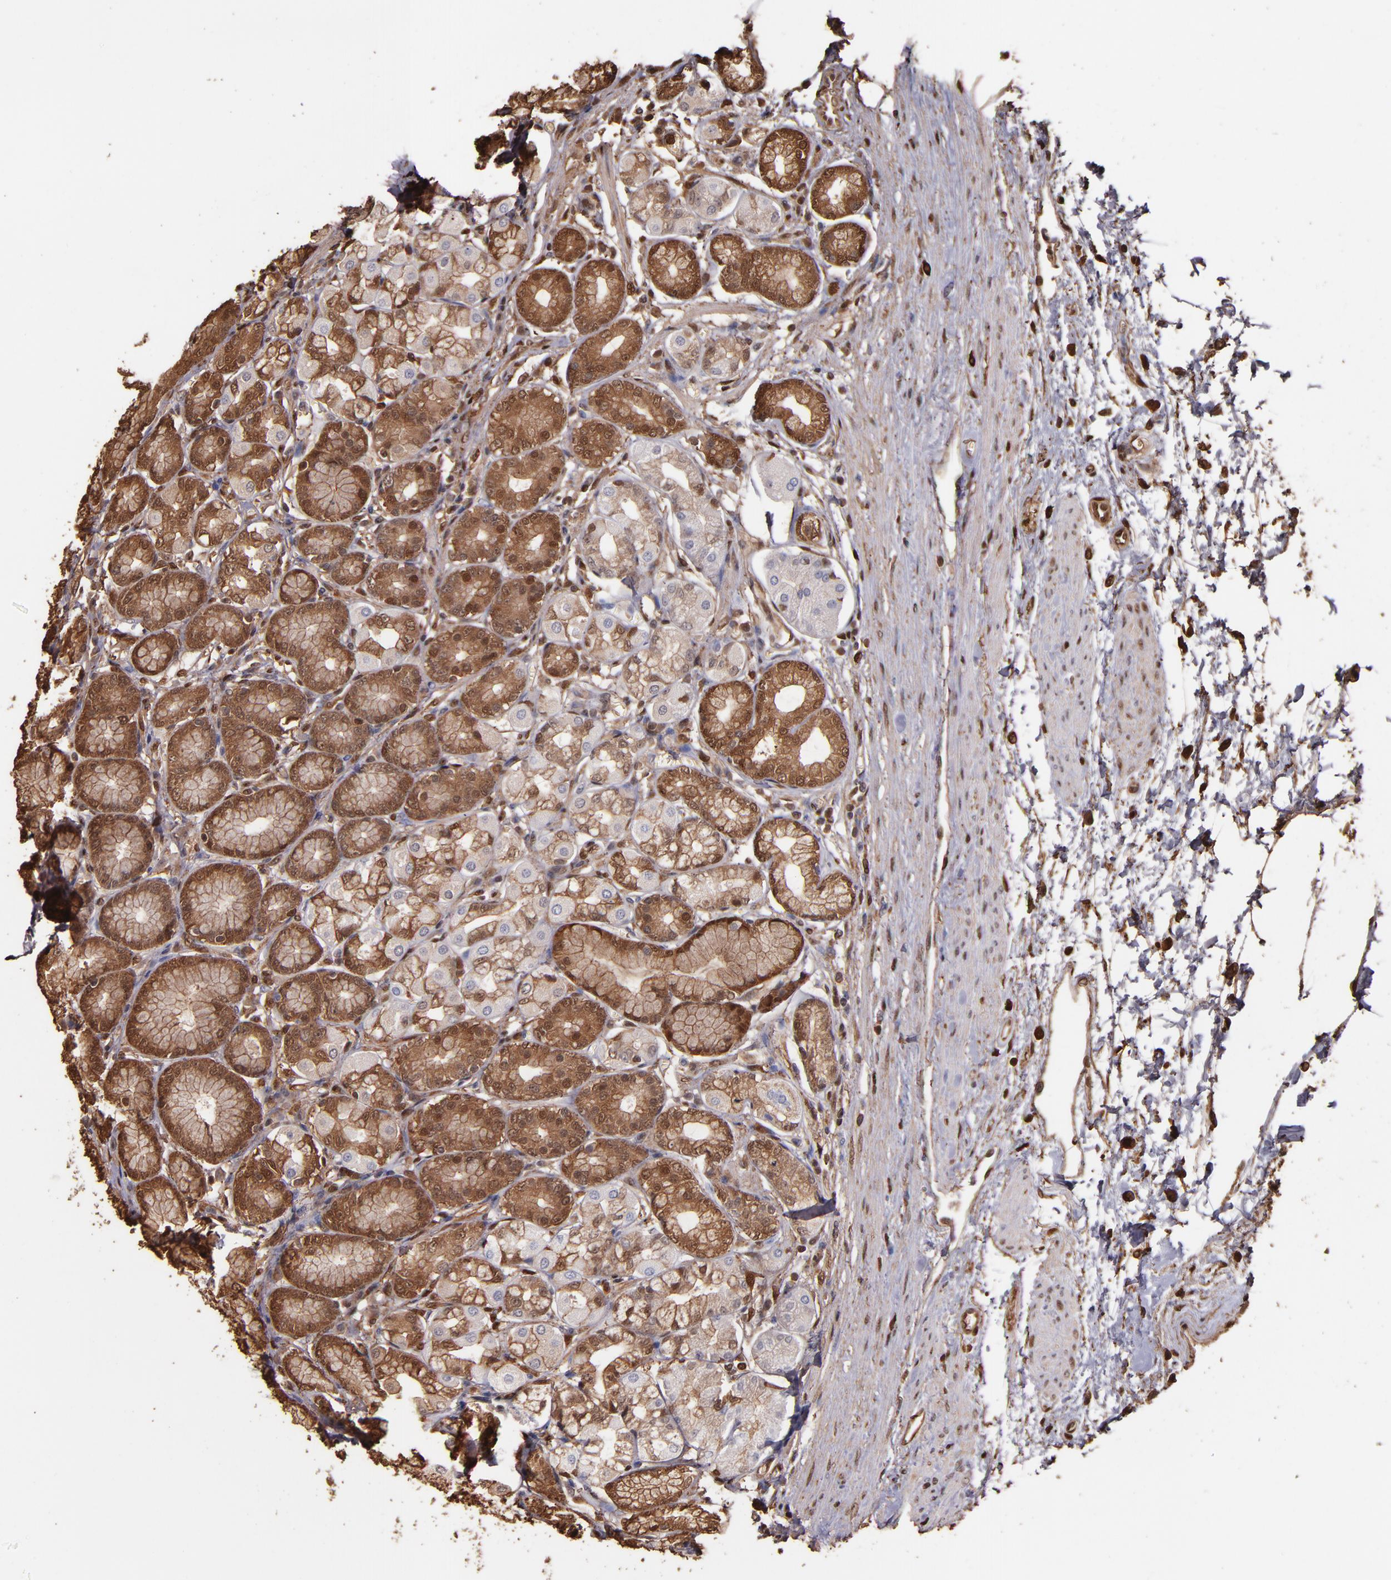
{"staining": {"intensity": "strong", "quantity": ">75%", "location": "cytoplasmic/membranous,nuclear"}, "tissue": "stomach", "cell_type": "Glandular cells", "image_type": "normal", "snomed": [{"axis": "morphology", "description": "Normal tissue, NOS"}, {"axis": "topography", "description": "Stomach"}, {"axis": "topography", "description": "Stomach, lower"}], "caption": "Approximately >75% of glandular cells in normal stomach display strong cytoplasmic/membranous,nuclear protein positivity as visualized by brown immunohistochemical staining.", "gene": "S100A6", "patient": {"sex": "male", "age": 76}}